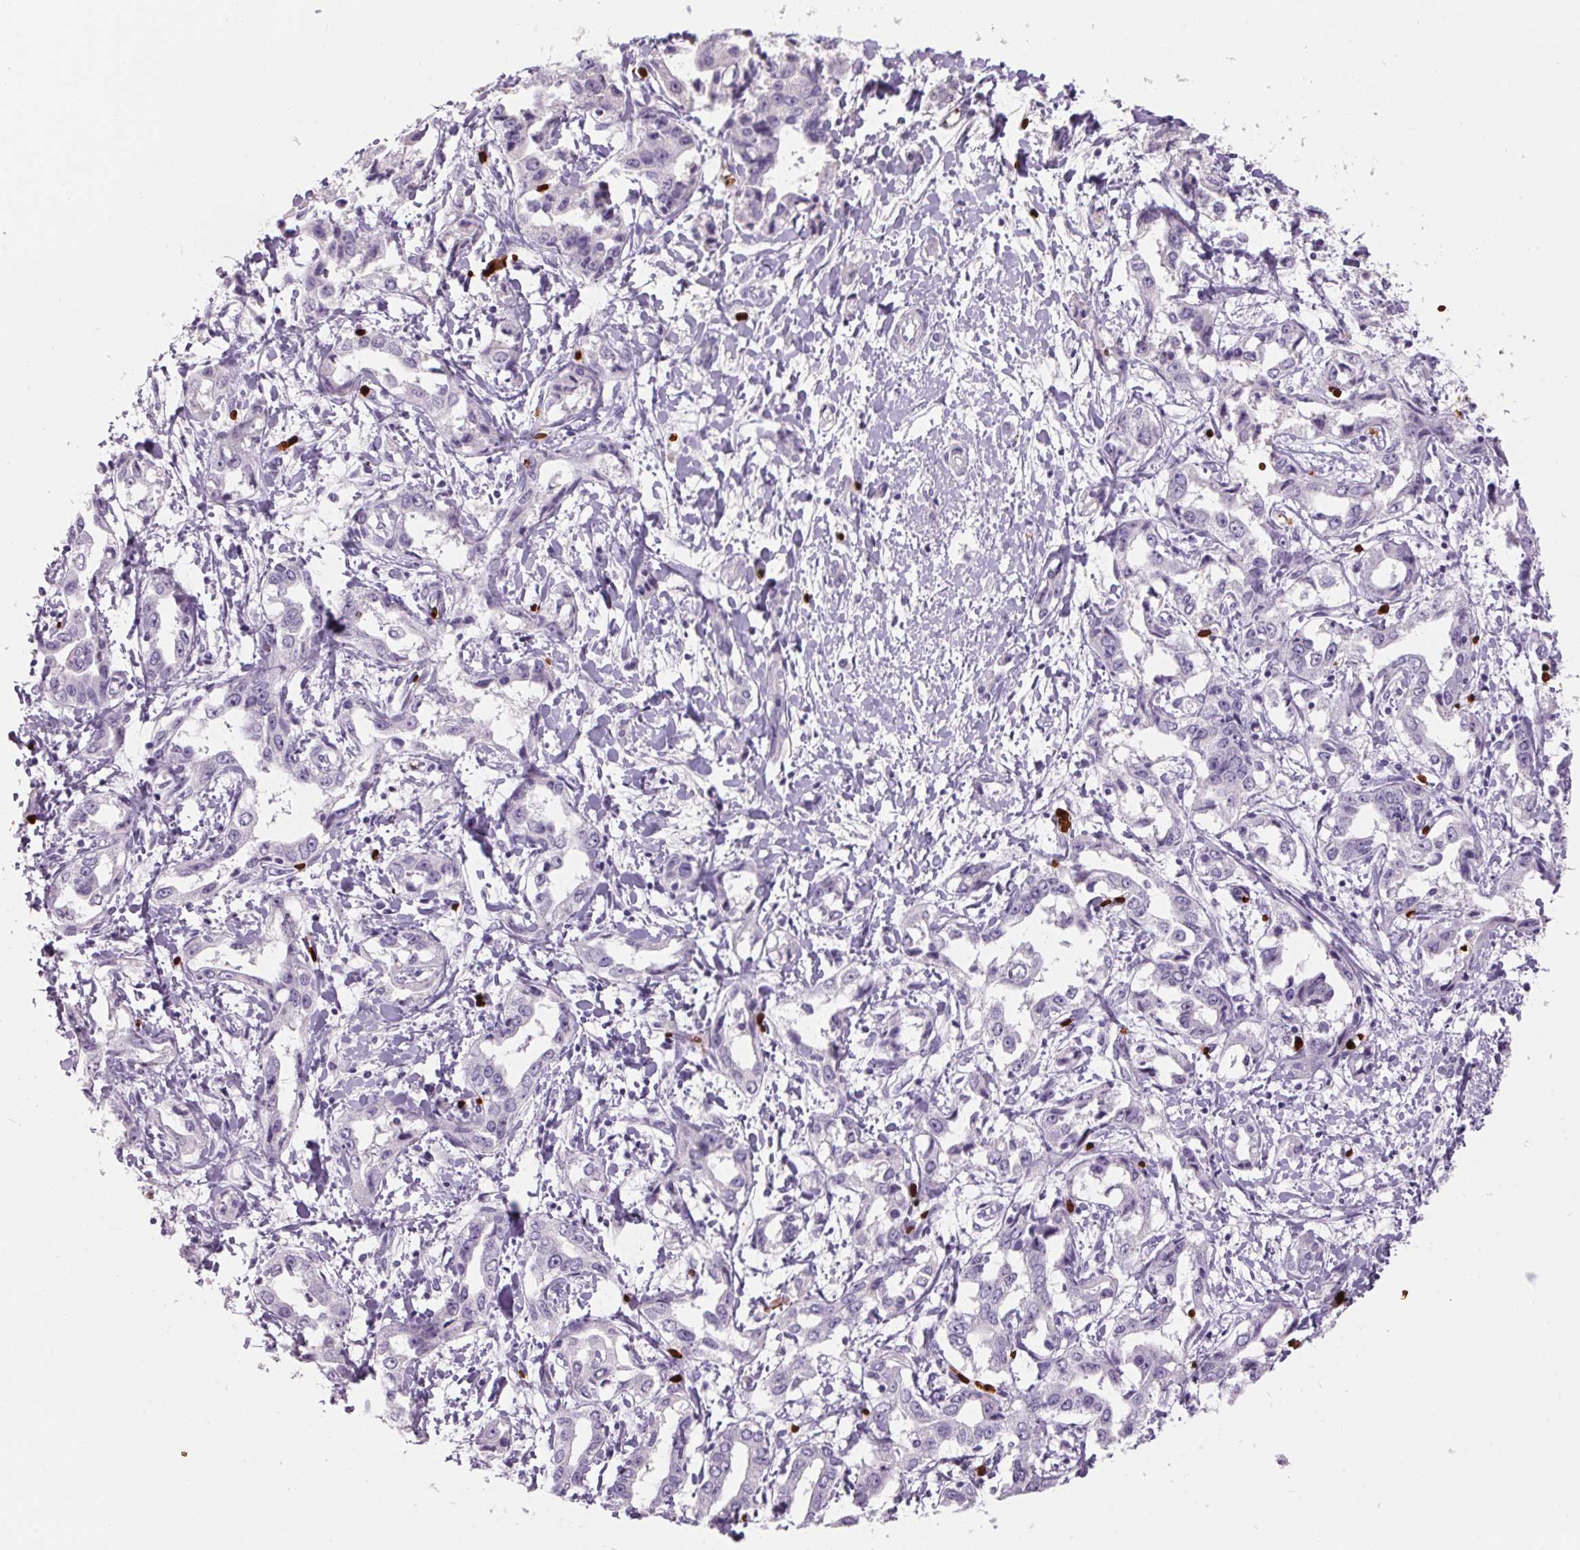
{"staining": {"intensity": "negative", "quantity": "none", "location": "none"}, "tissue": "liver cancer", "cell_type": "Tumor cells", "image_type": "cancer", "snomed": [{"axis": "morphology", "description": "Cholangiocarcinoma"}, {"axis": "topography", "description": "Liver"}], "caption": "The micrograph exhibits no staining of tumor cells in cholangiocarcinoma (liver).", "gene": "HBQ1", "patient": {"sex": "male", "age": 59}}